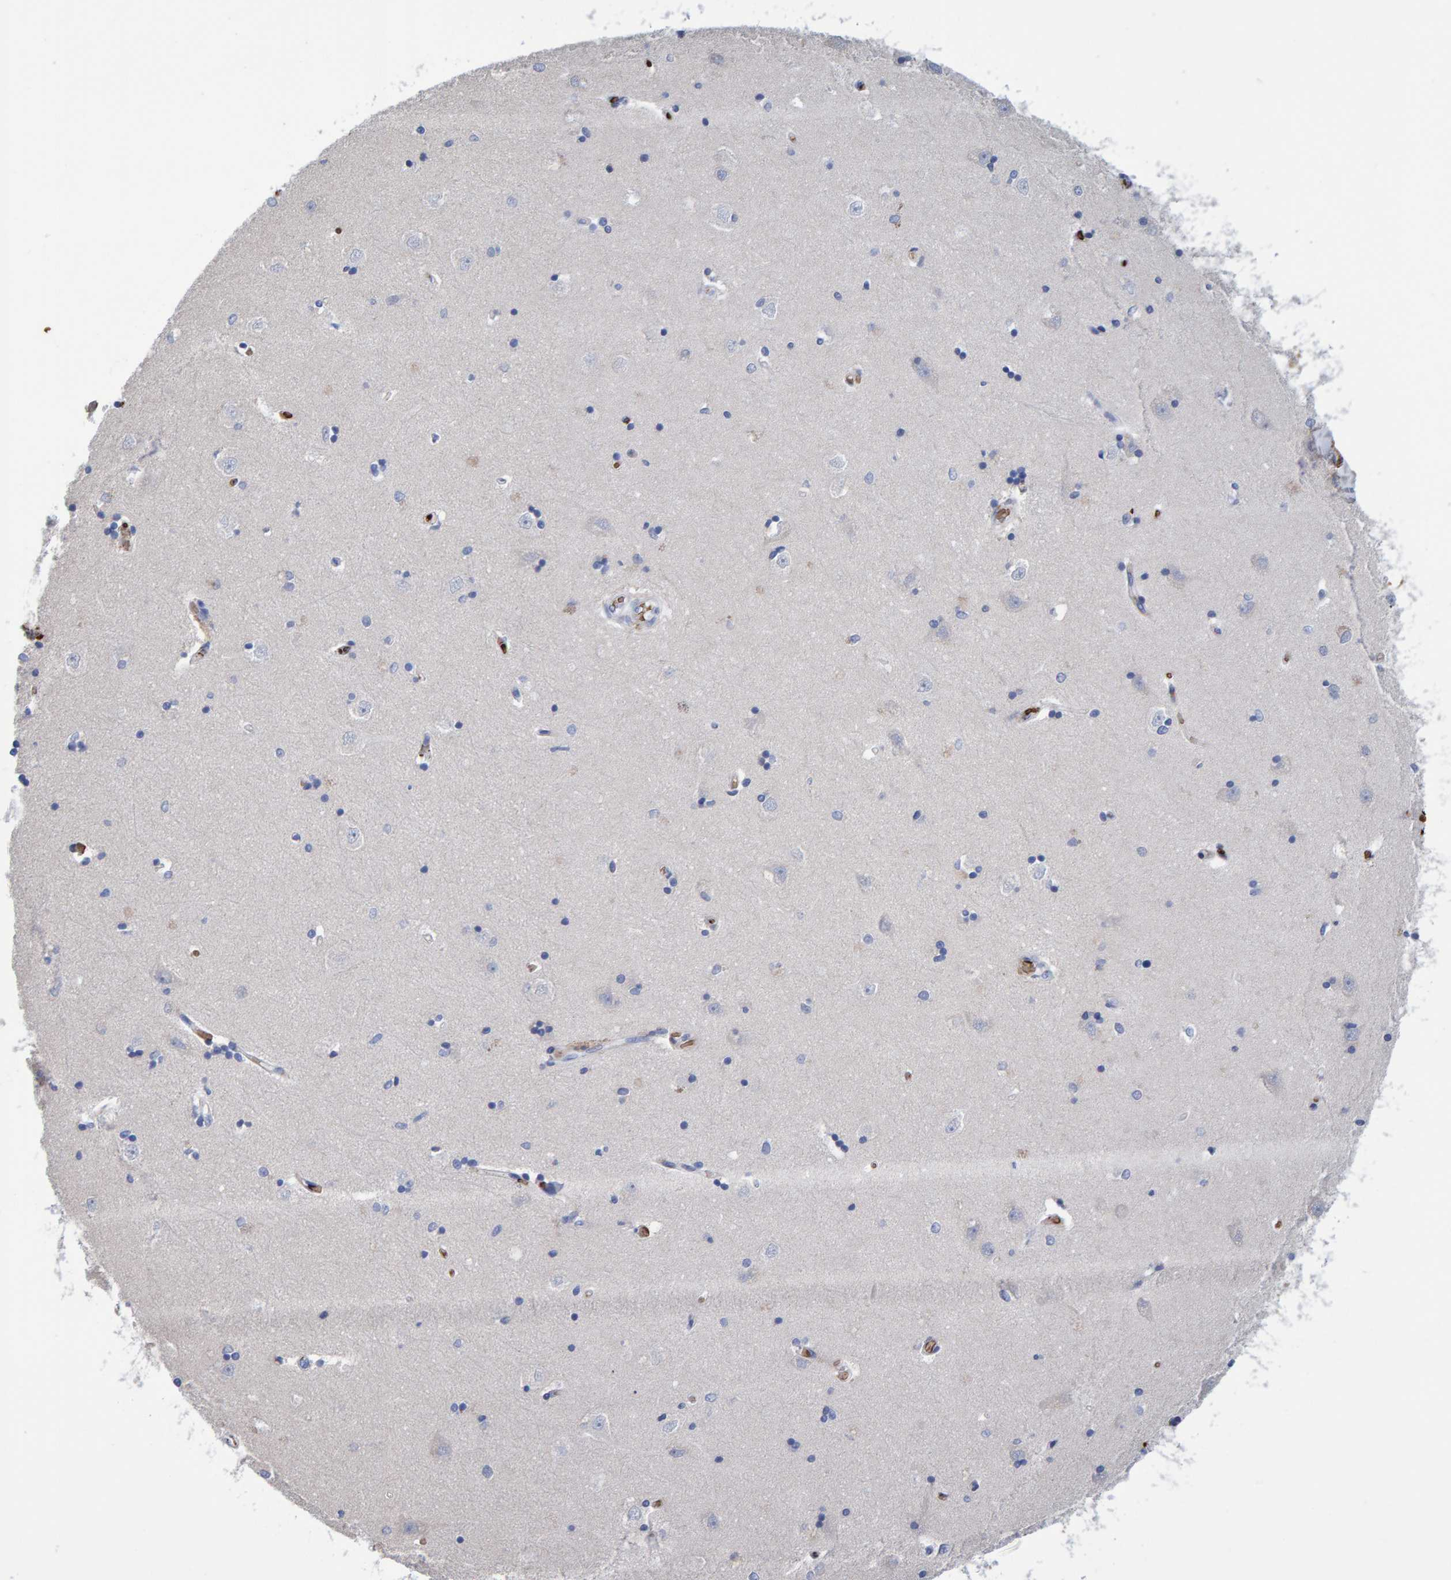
{"staining": {"intensity": "negative", "quantity": "none", "location": "none"}, "tissue": "hippocampus", "cell_type": "Glial cells", "image_type": "normal", "snomed": [{"axis": "morphology", "description": "Normal tissue, NOS"}, {"axis": "topography", "description": "Hippocampus"}], "caption": "Glial cells show no significant protein staining in unremarkable hippocampus. (Brightfield microscopy of DAB (3,3'-diaminobenzidine) IHC at high magnification).", "gene": "VPS9D1", "patient": {"sex": "male", "age": 45}}